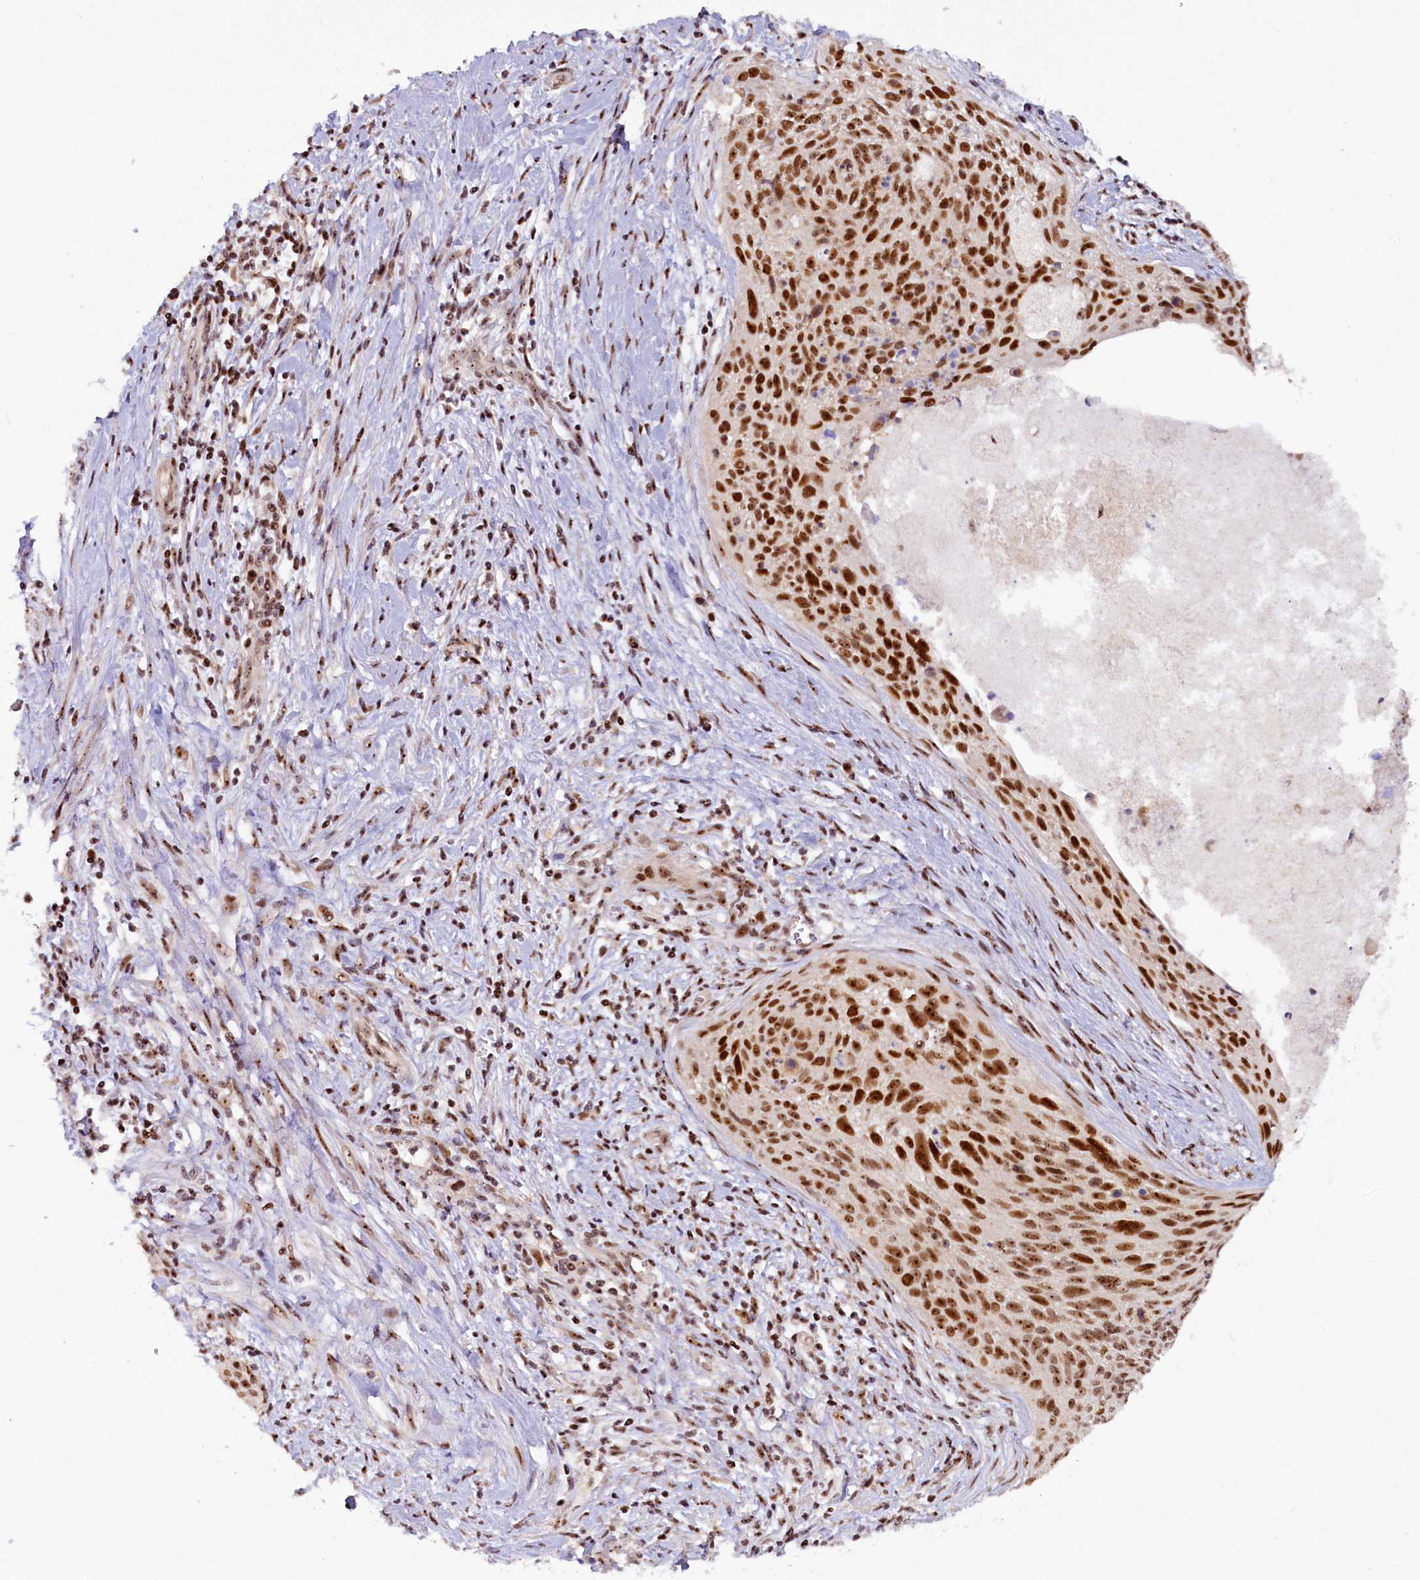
{"staining": {"intensity": "strong", "quantity": ">75%", "location": "nuclear"}, "tissue": "cervical cancer", "cell_type": "Tumor cells", "image_type": "cancer", "snomed": [{"axis": "morphology", "description": "Squamous cell carcinoma, NOS"}, {"axis": "topography", "description": "Cervix"}], "caption": "Squamous cell carcinoma (cervical) stained with a brown dye displays strong nuclear positive positivity in approximately >75% of tumor cells.", "gene": "TCOF1", "patient": {"sex": "female", "age": 55}}